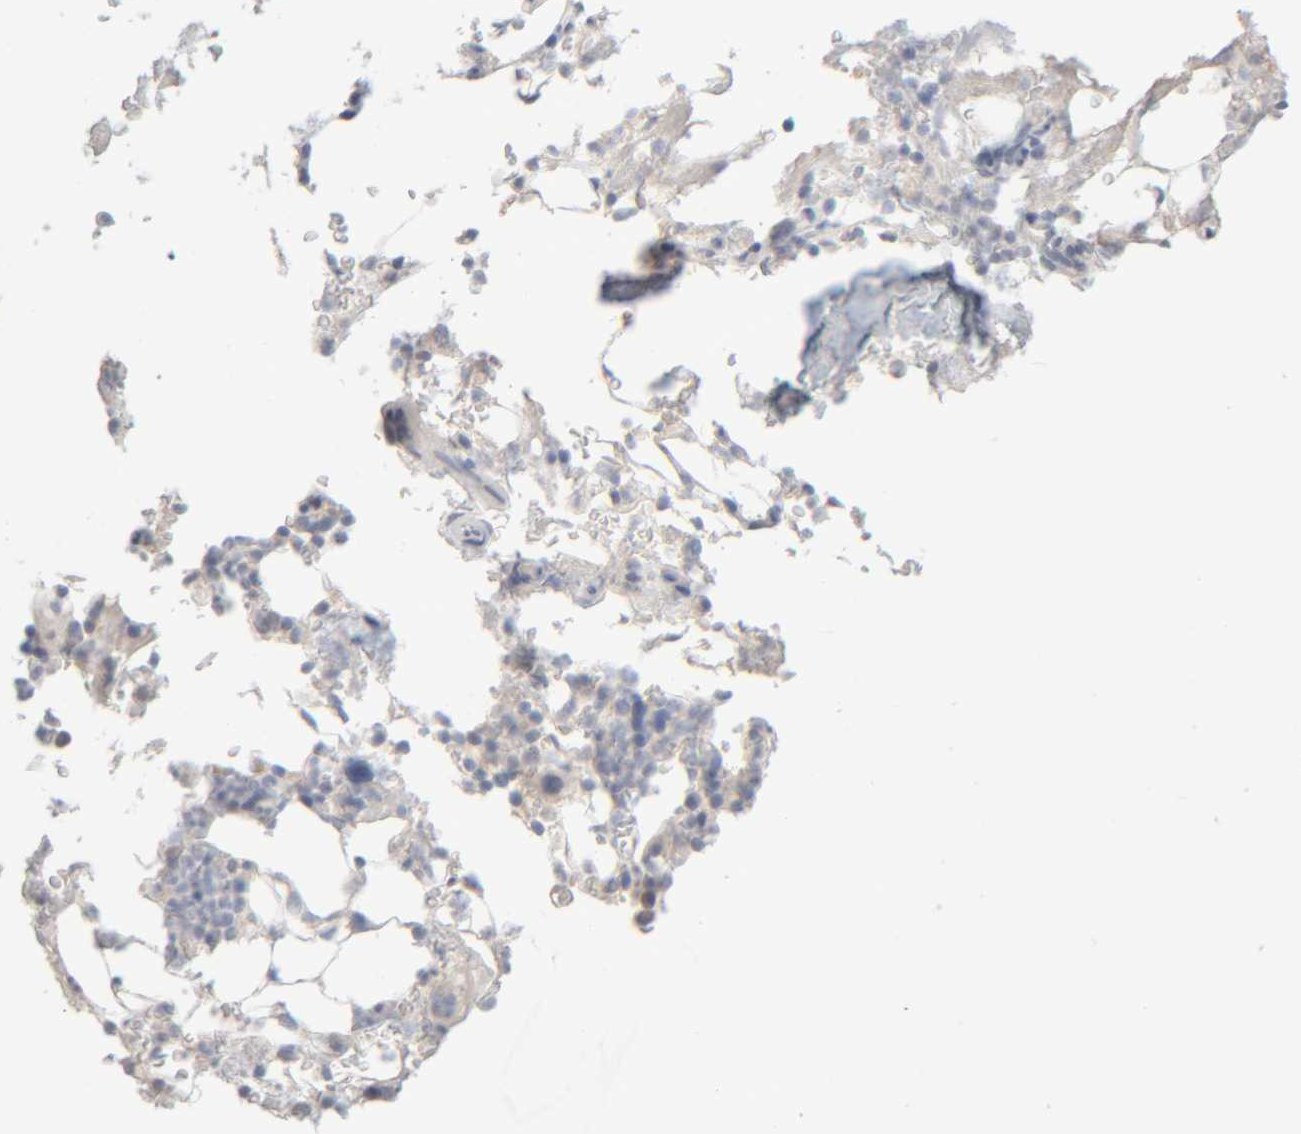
{"staining": {"intensity": "negative", "quantity": "none", "location": "none"}, "tissue": "bone marrow", "cell_type": "Hematopoietic cells", "image_type": "normal", "snomed": [{"axis": "morphology", "description": "Normal tissue, NOS"}, {"axis": "topography", "description": "Bone marrow"}], "caption": "The photomicrograph shows no staining of hematopoietic cells in unremarkable bone marrow.", "gene": "RIDA", "patient": {"sex": "female", "age": 81}}